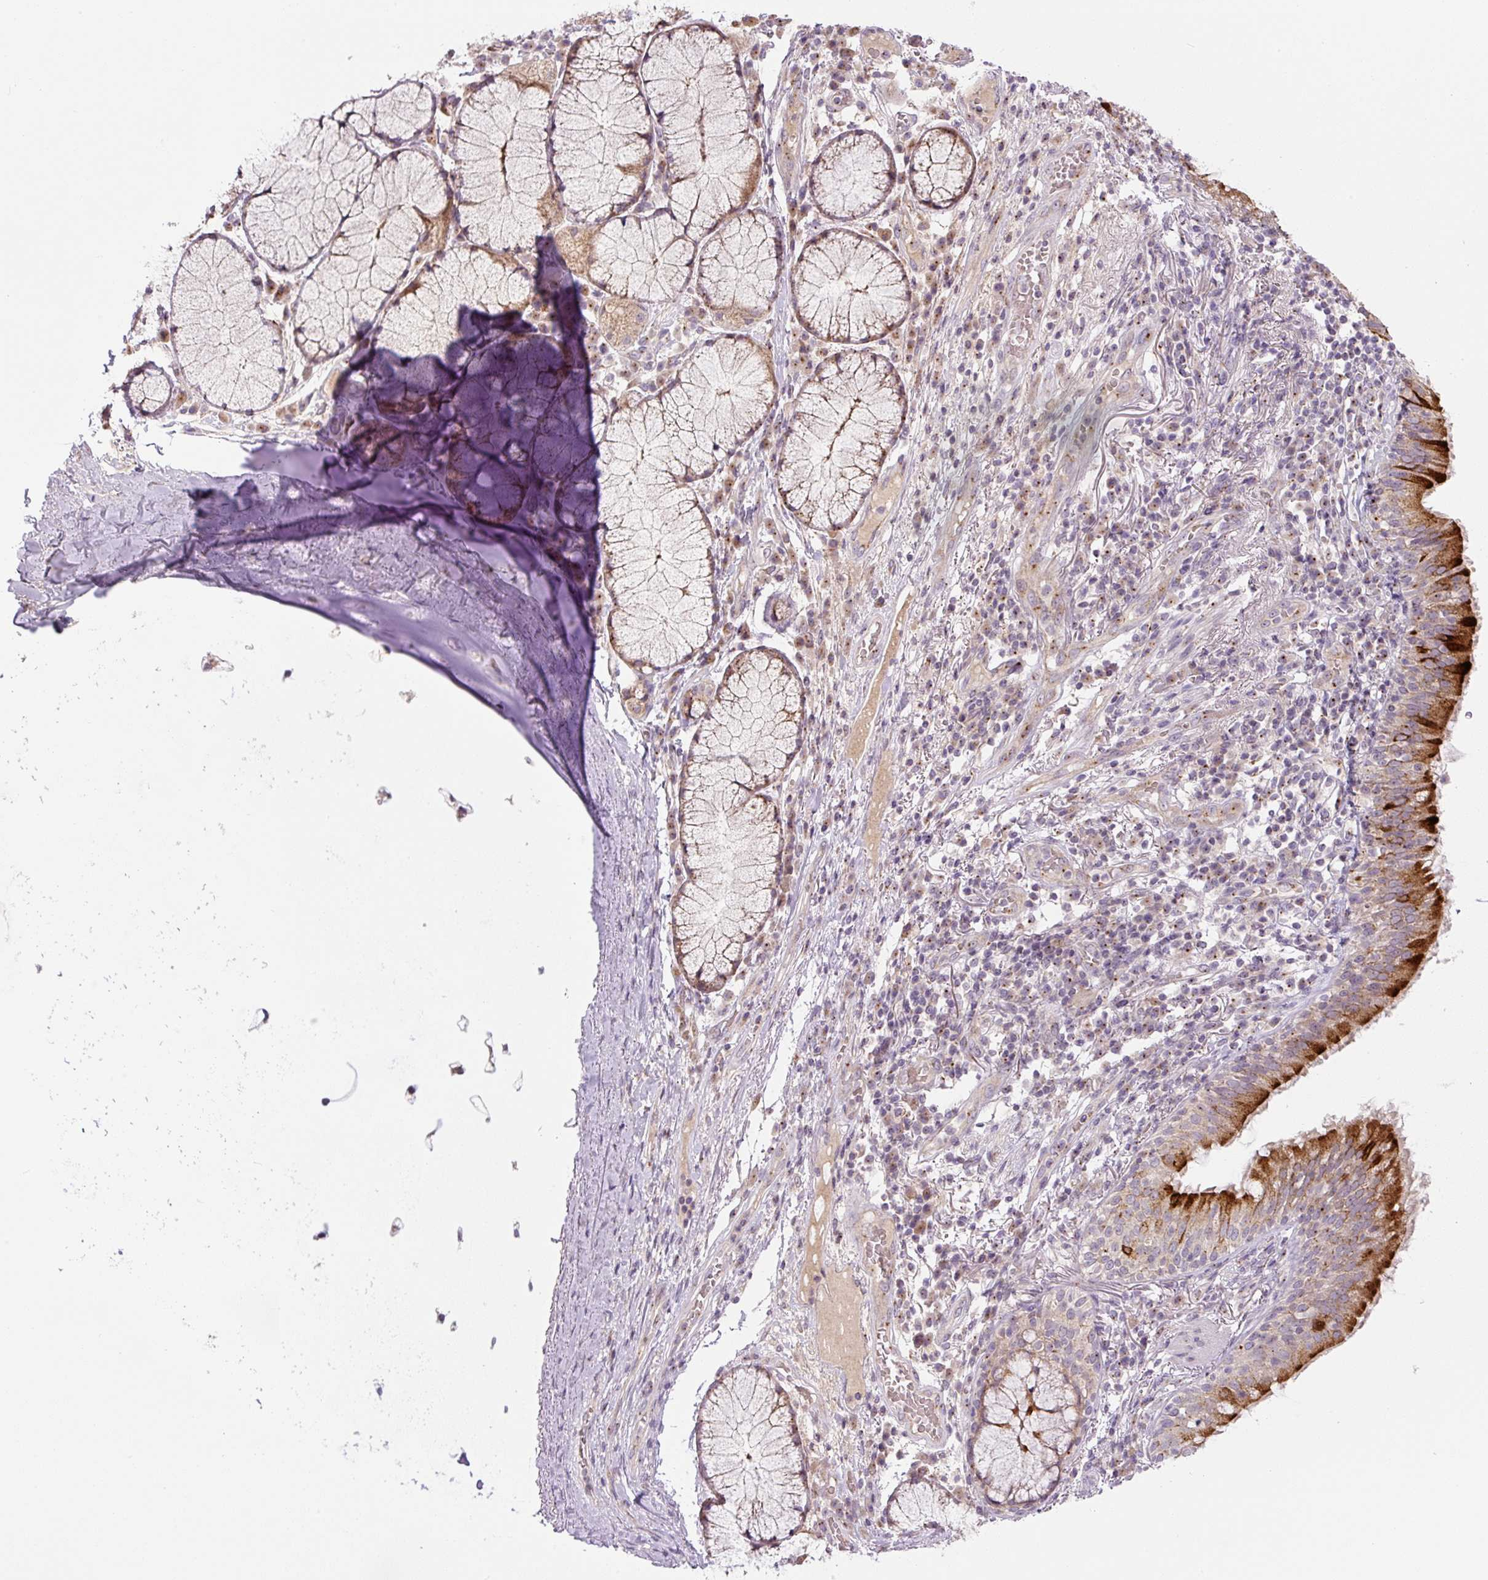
{"staining": {"intensity": "strong", "quantity": "25%-75%", "location": "cytoplasmic/membranous"}, "tissue": "bronchus", "cell_type": "Respiratory epithelial cells", "image_type": "normal", "snomed": [{"axis": "morphology", "description": "Normal tissue, NOS"}, {"axis": "topography", "description": "Cartilage tissue"}, {"axis": "topography", "description": "Bronchus"}], "caption": "A micrograph showing strong cytoplasmic/membranous staining in about 25%-75% of respiratory epithelial cells in benign bronchus, as visualized by brown immunohistochemical staining.", "gene": "PCM1", "patient": {"sex": "male", "age": 56}}